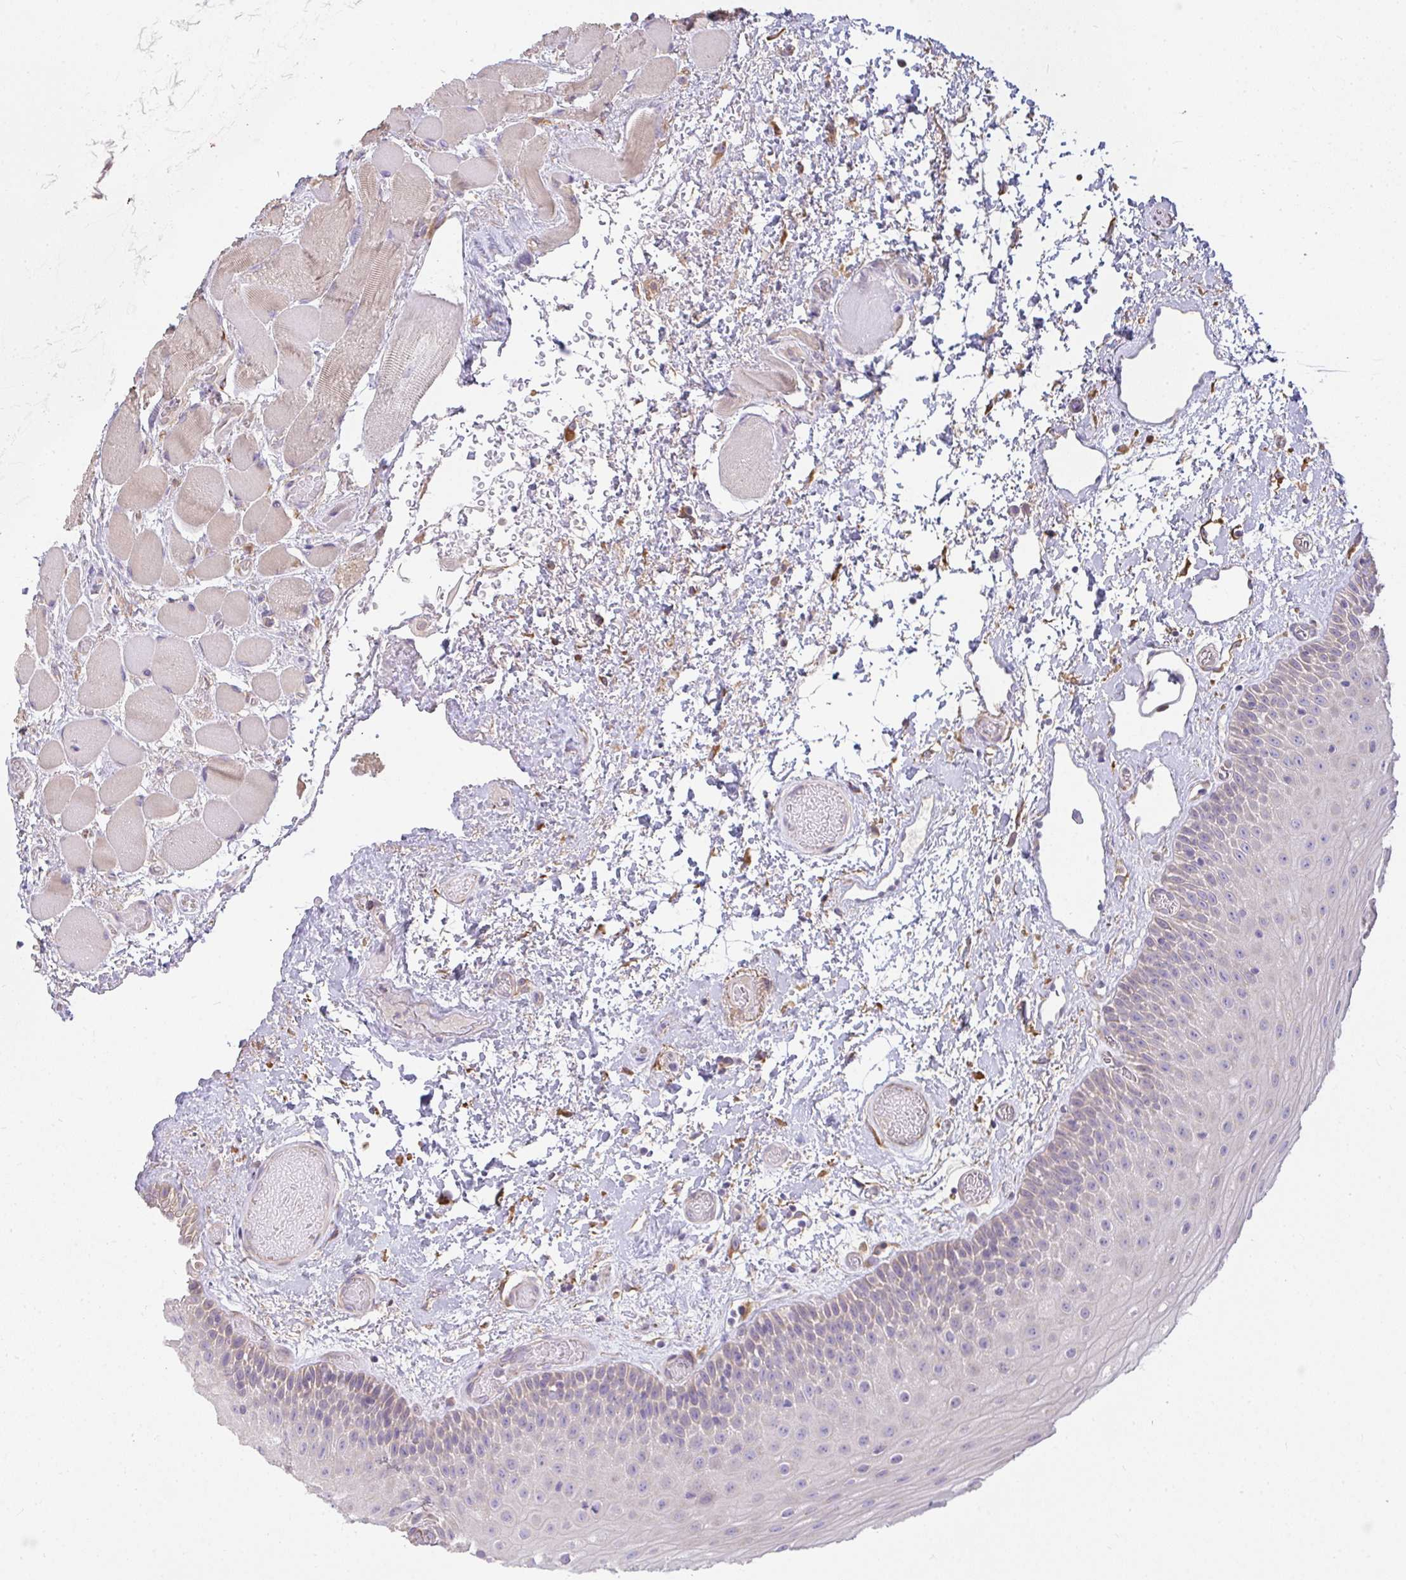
{"staining": {"intensity": "weak", "quantity": "<25%", "location": "cytoplasmic/membranous"}, "tissue": "oral mucosa", "cell_type": "Squamous epithelial cells", "image_type": "normal", "snomed": [{"axis": "morphology", "description": "Normal tissue, NOS"}, {"axis": "topography", "description": "Oral tissue"}], "caption": "DAB immunohistochemical staining of benign human oral mucosa displays no significant staining in squamous epithelial cells.", "gene": "BRINP3", "patient": {"sex": "female", "age": 82}}